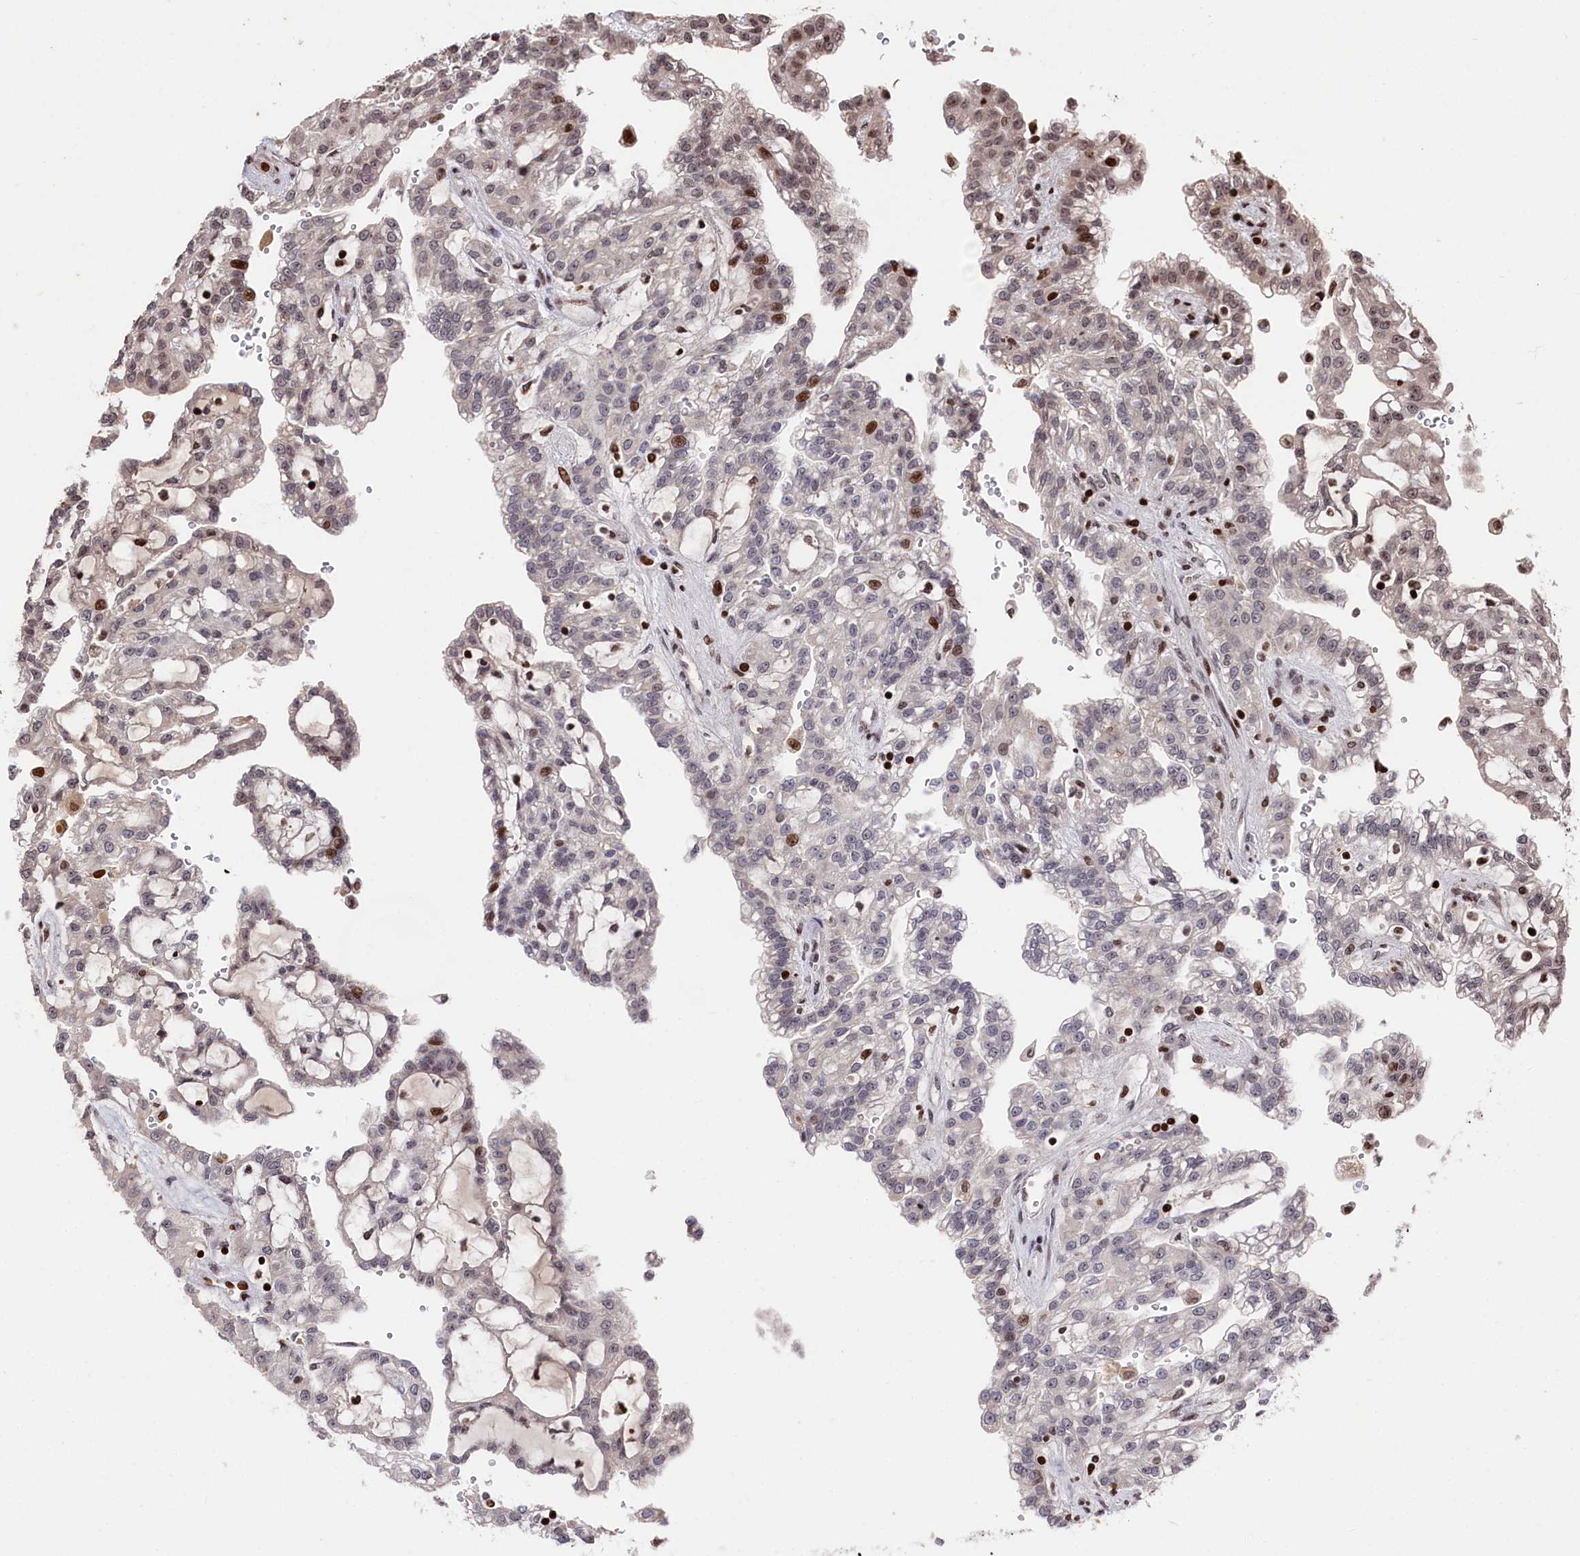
{"staining": {"intensity": "strong", "quantity": "<25%", "location": "nuclear"}, "tissue": "renal cancer", "cell_type": "Tumor cells", "image_type": "cancer", "snomed": [{"axis": "morphology", "description": "Adenocarcinoma, NOS"}, {"axis": "topography", "description": "Kidney"}], "caption": "Strong nuclear staining for a protein is present in approximately <25% of tumor cells of renal cancer using immunohistochemistry.", "gene": "MCF2L2", "patient": {"sex": "male", "age": 63}}